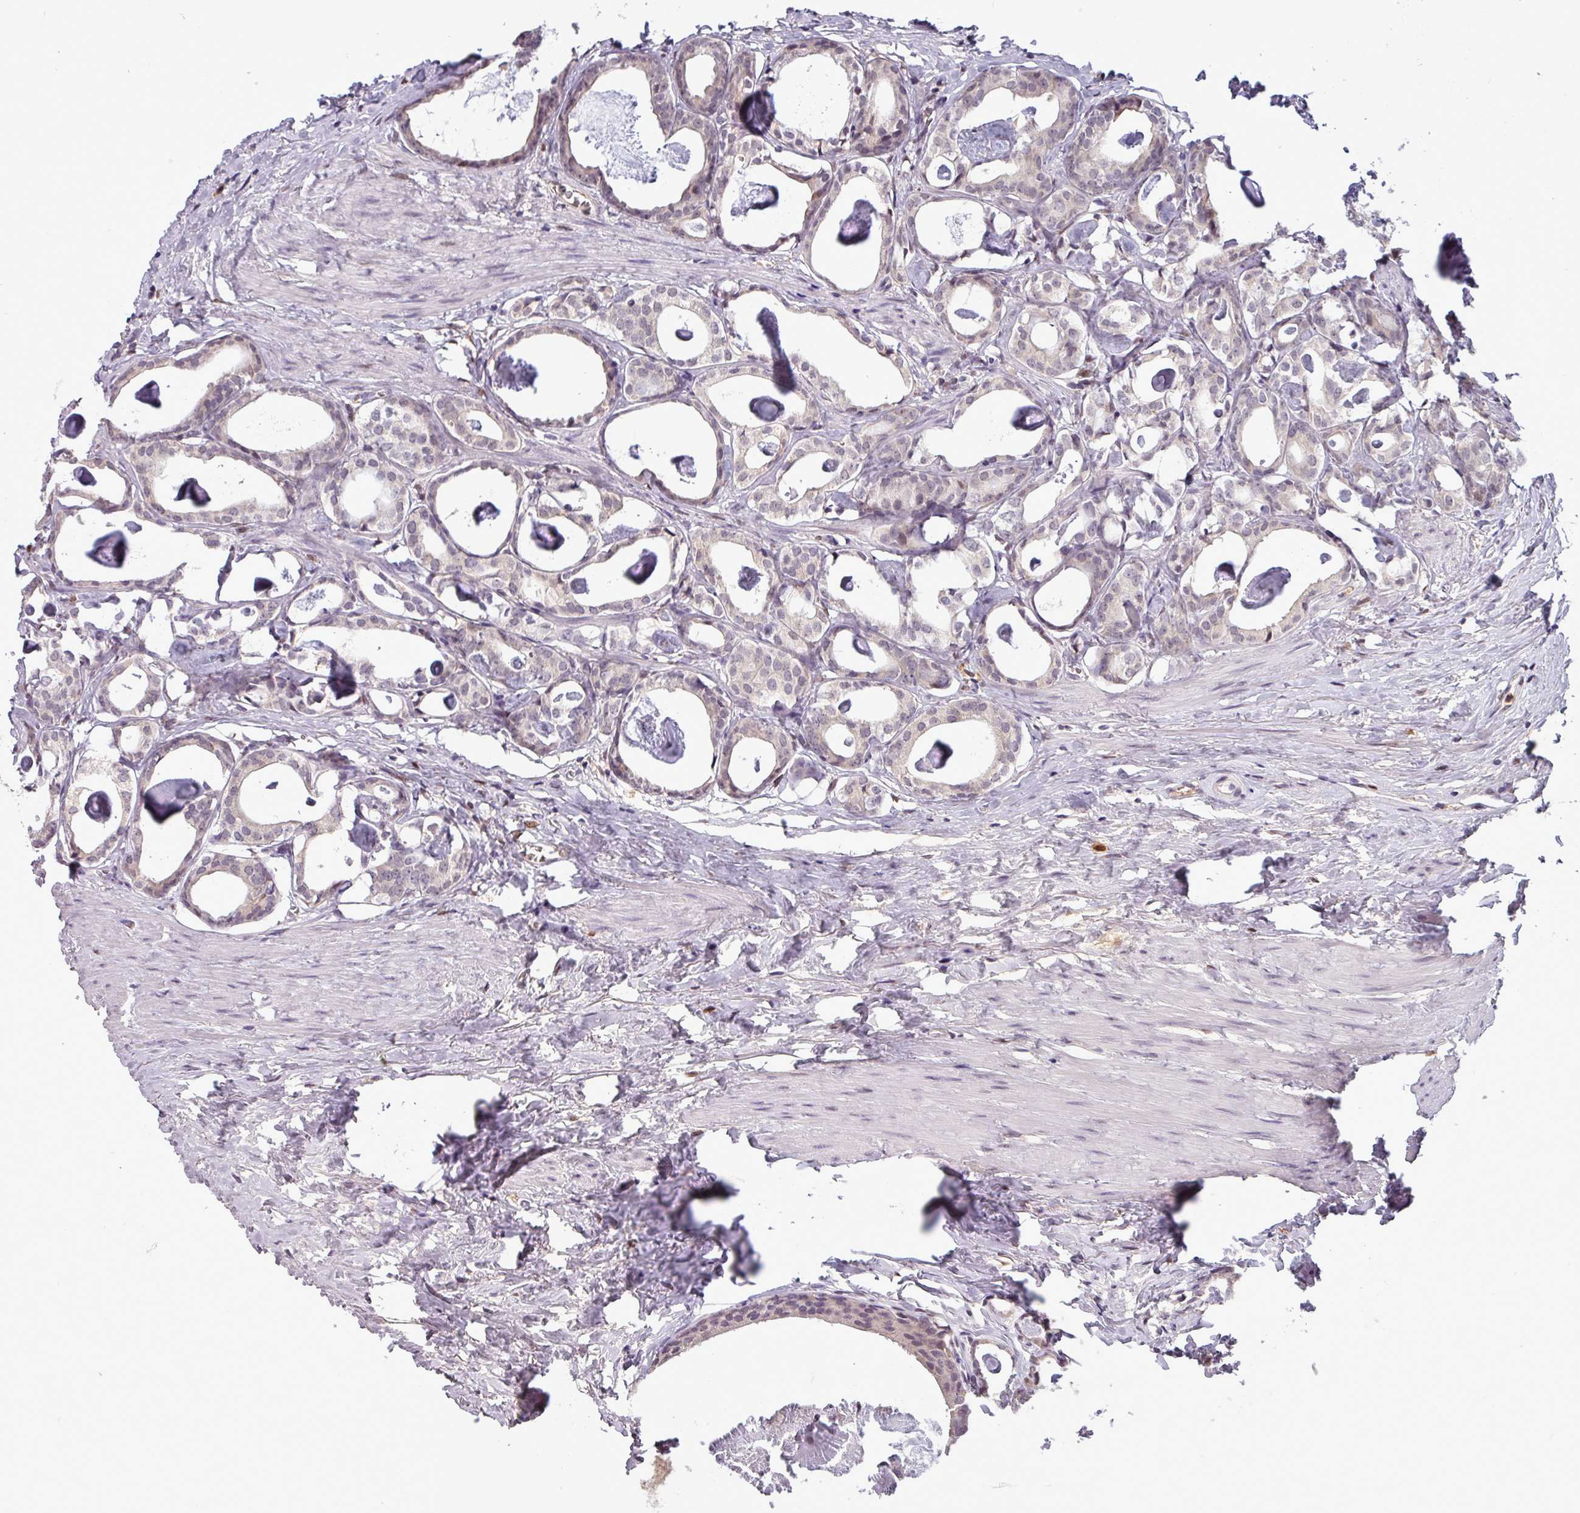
{"staining": {"intensity": "negative", "quantity": "none", "location": "none"}, "tissue": "prostate cancer", "cell_type": "Tumor cells", "image_type": "cancer", "snomed": [{"axis": "morphology", "description": "Adenocarcinoma, Low grade"}, {"axis": "topography", "description": "Prostate"}], "caption": "The image demonstrates no staining of tumor cells in prostate cancer.", "gene": "PRRX1", "patient": {"sex": "male", "age": 71}}